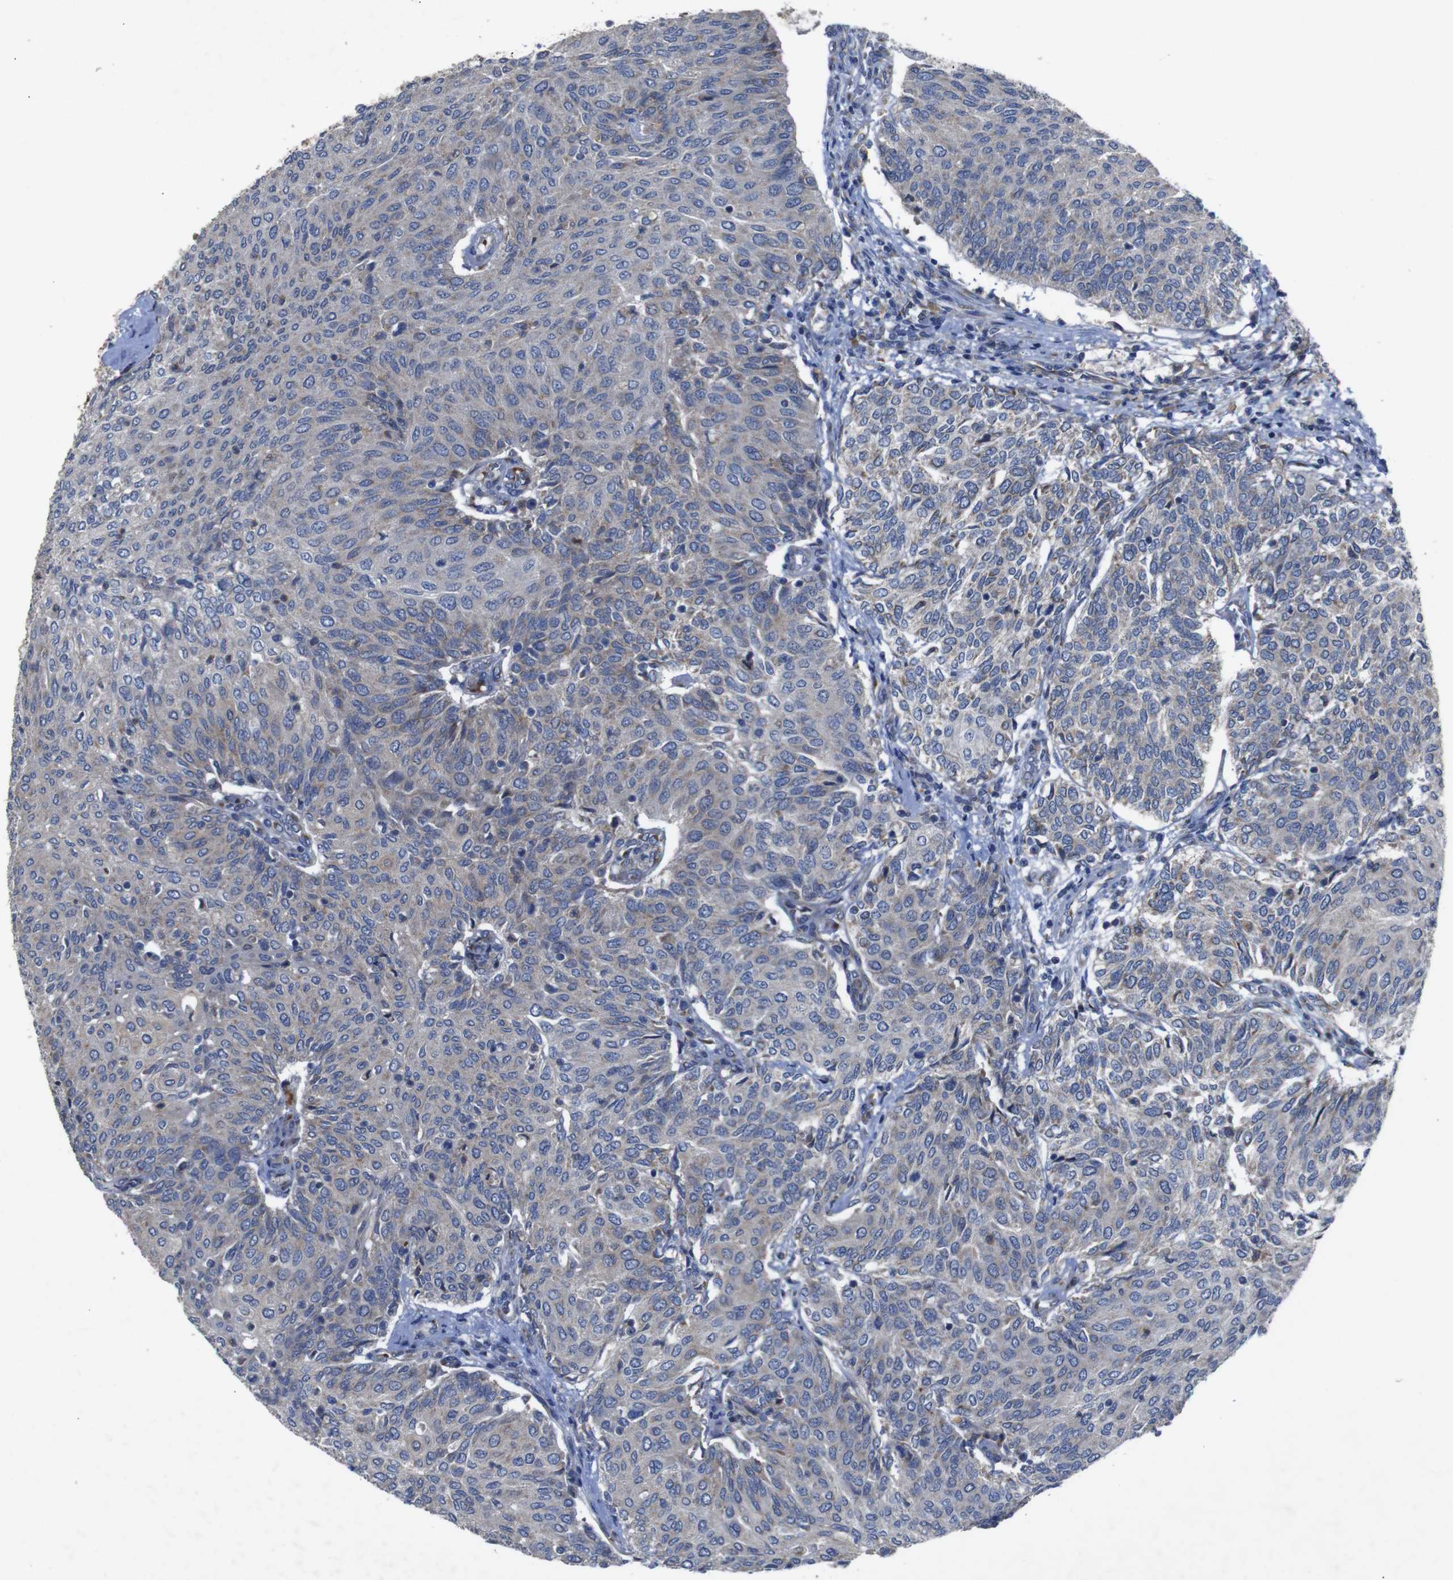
{"staining": {"intensity": "weak", "quantity": "25%-75%", "location": "cytoplasmic/membranous"}, "tissue": "urothelial cancer", "cell_type": "Tumor cells", "image_type": "cancer", "snomed": [{"axis": "morphology", "description": "Urothelial carcinoma, Low grade"}, {"axis": "topography", "description": "Urinary bladder"}], "caption": "This histopathology image reveals immunohistochemistry staining of urothelial carcinoma (low-grade), with low weak cytoplasmic/membranous positivity in about 25%-75% of tumor cells.", "gene": "CHST10", "patient": {"sex": "female", "age": 79}}